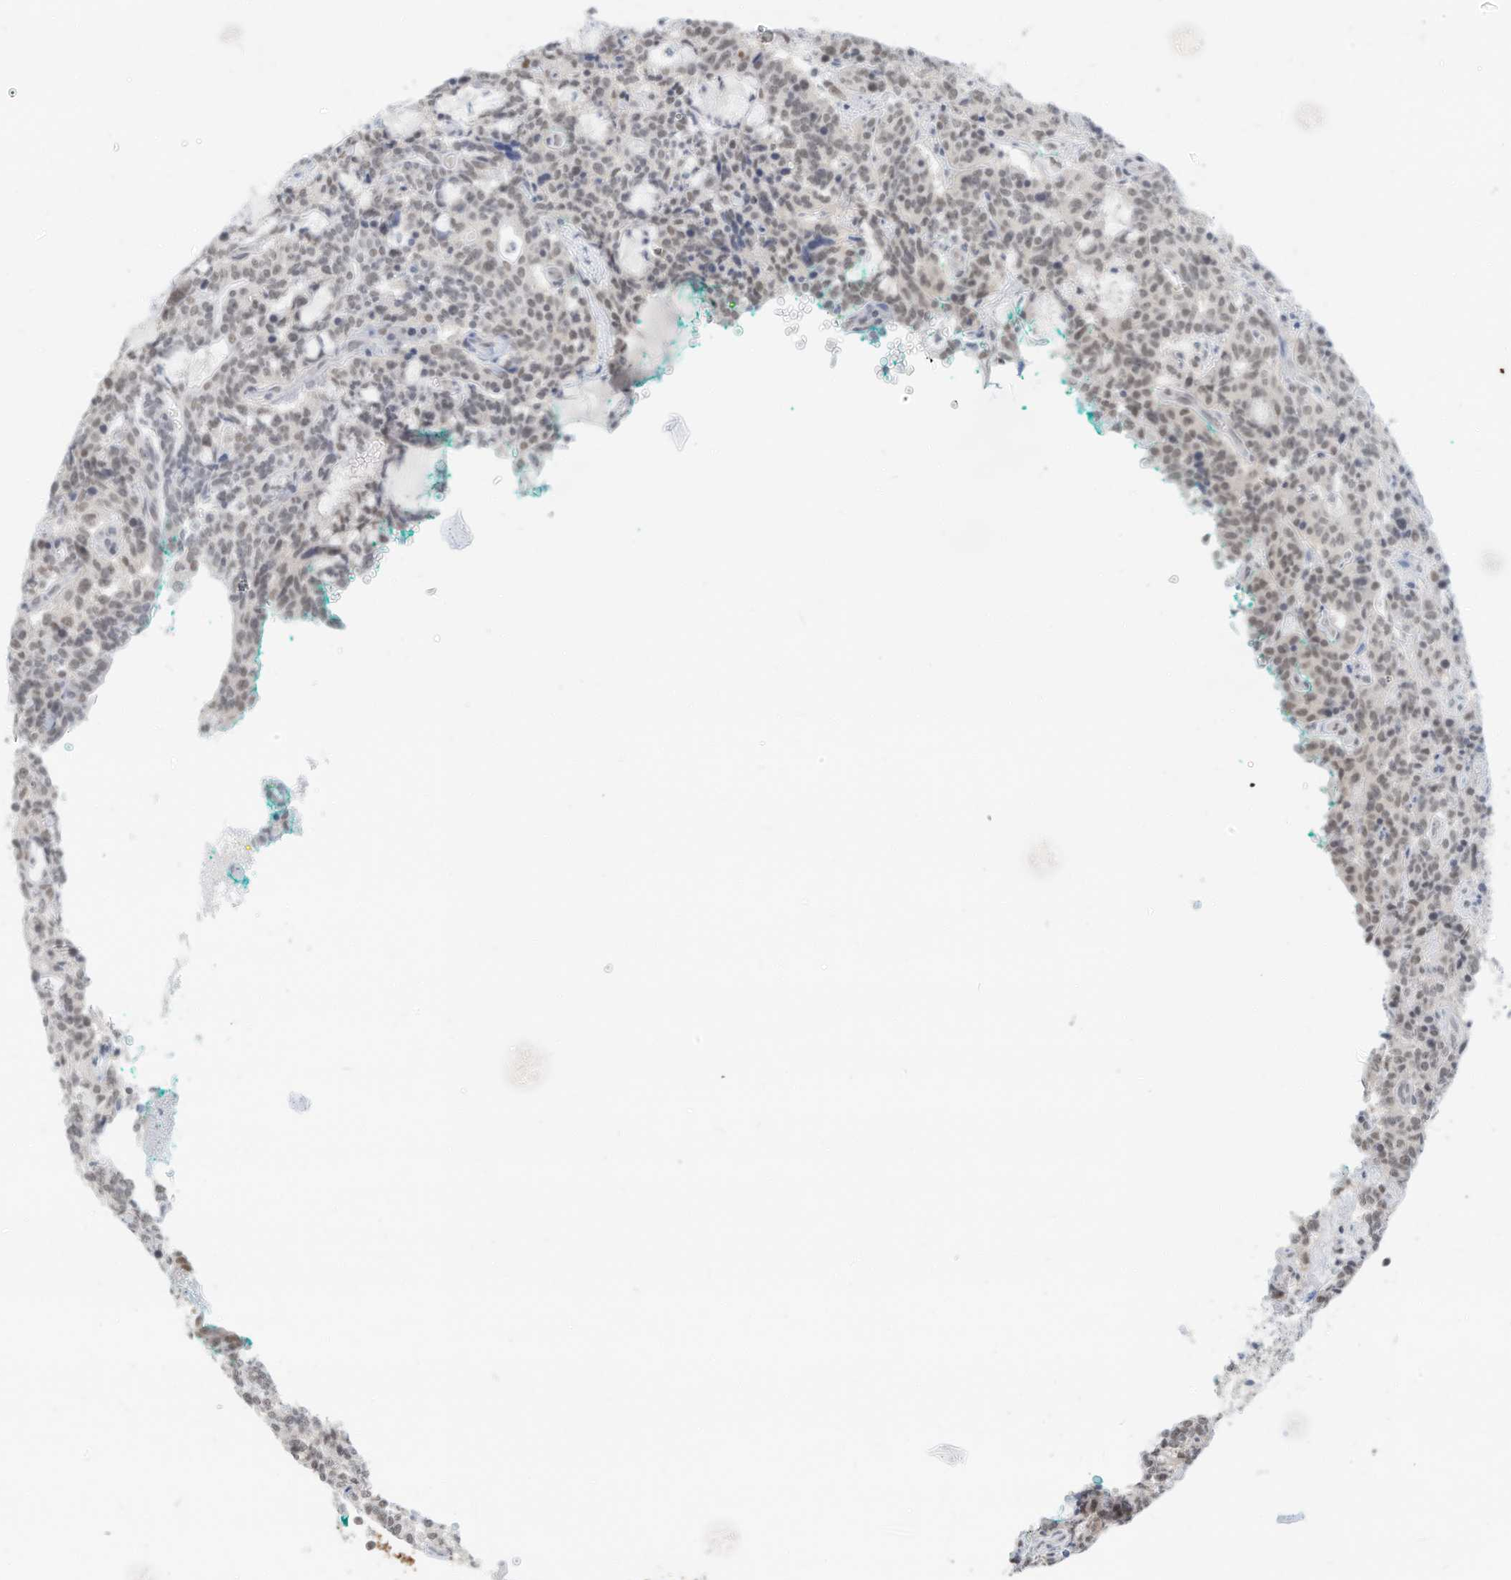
{"staining": {"intensity": "weak", "quantity": "<25%", "location": "nuclear"}, "tissue": "carcinoid", "cell_type": "Tumor cells", "image_type": "cancer", "snomed": [{"axis": "morphology", "description": "Carcinoid, malignant, NOS"}, {"axis": "topography", "description": "Lung"}], "caption": "The immunohistochemistry image has no significant positivity in tumor cells of malignant carcinoid tissue. (DAB (3,3'-diaminobenzidine) immunohistochemistry (IHC), high magnification).", "gene": "PGC", "patient": {"sex": "female", "age": 46}}